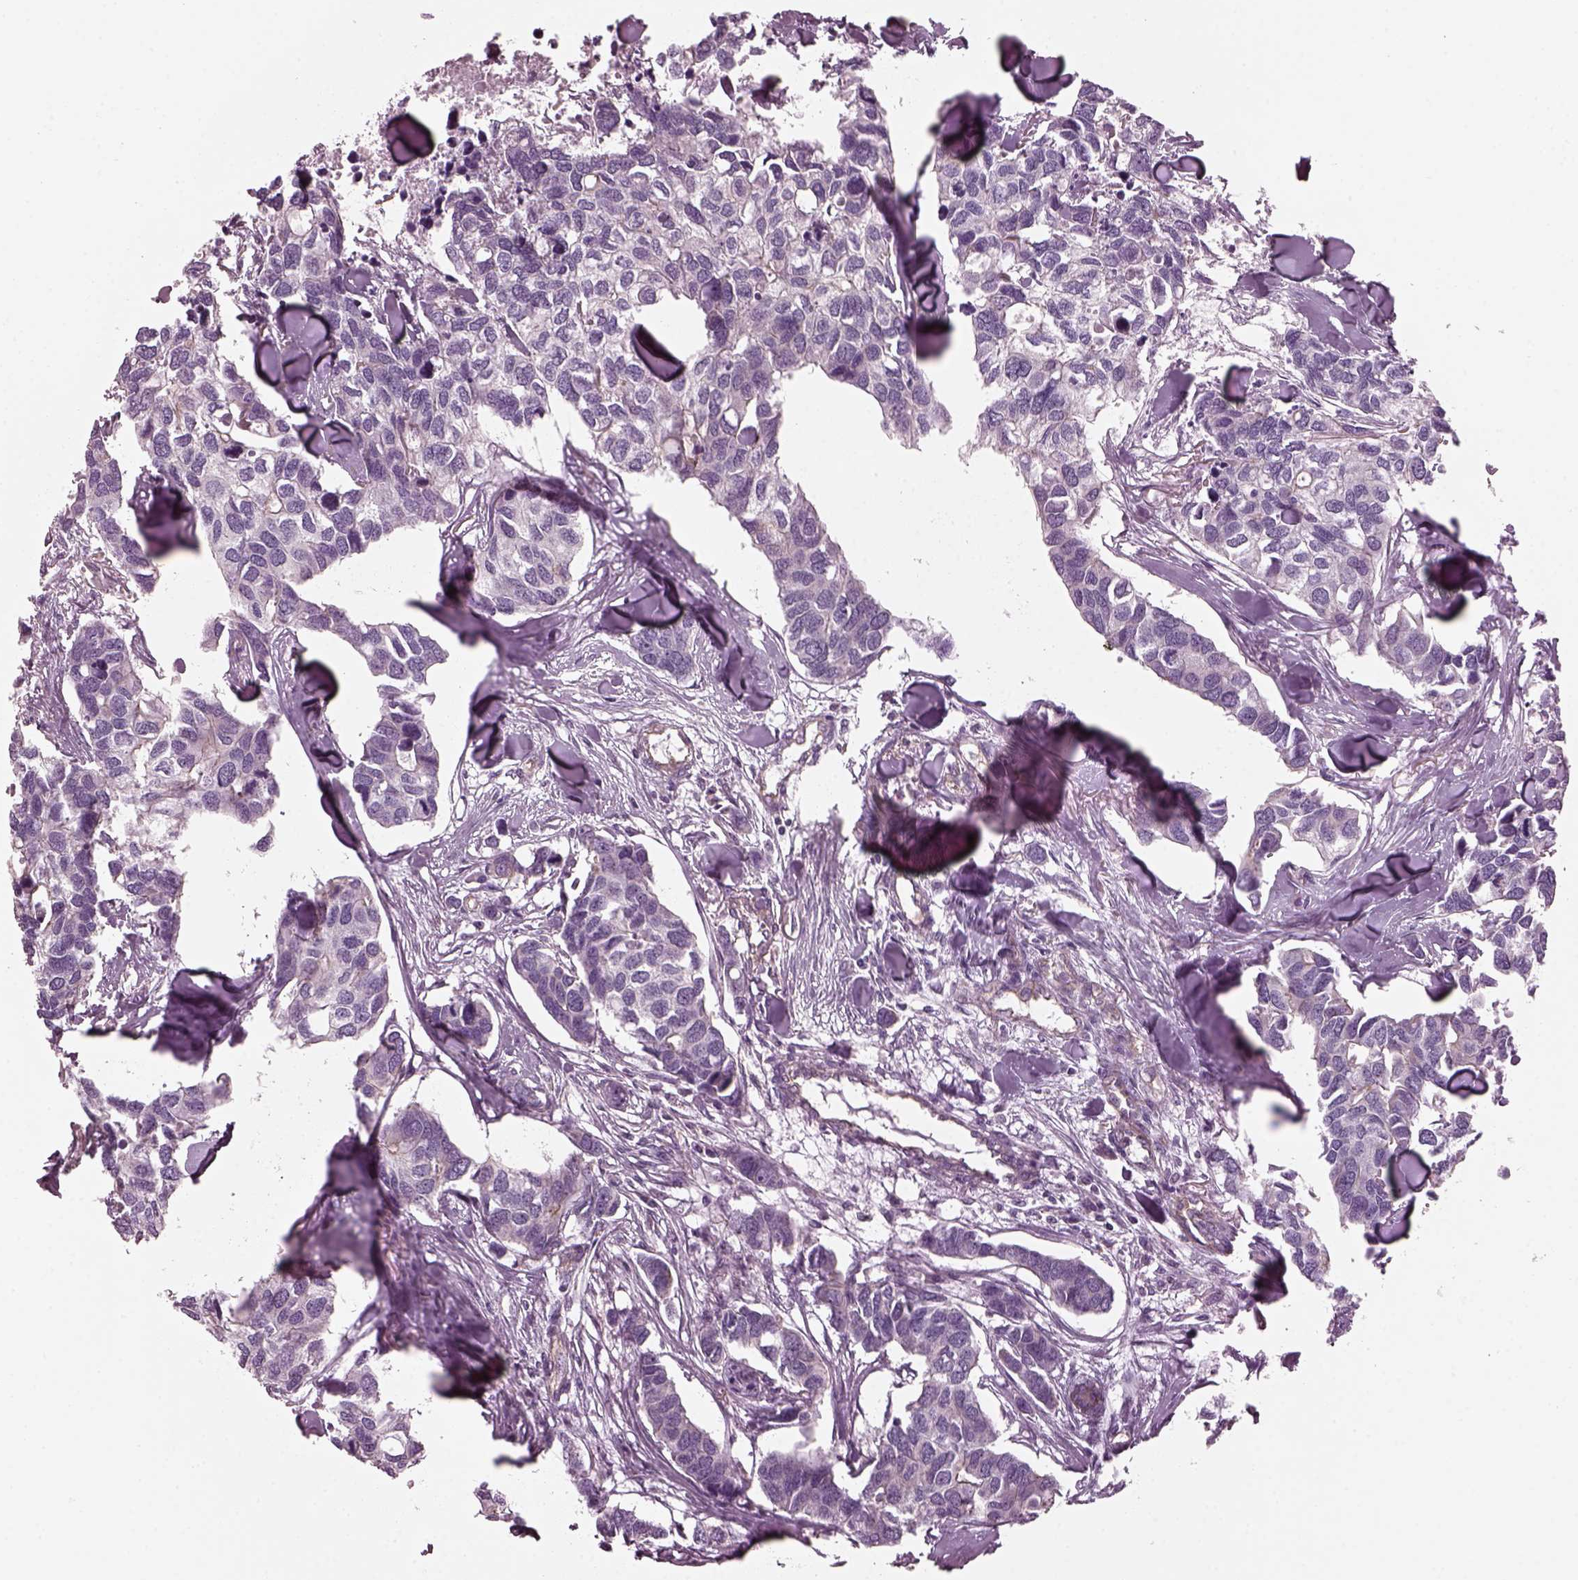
{"staining": {"intensity": "negative", "quantity": "none", "location": "none"}, "tissue": "breast cancer", "cell_type": "Tumor cells", "image_type": "cancer", "snomed": [{"axis": "morphology", "description": "Duct carcinoma"}, {"axis": "topography", "description": "Breast"}], "caption": "Immunohistochemical staining of human breast intraductal carcinoma displays no significant expression in tumor cells.", "gene": "ODAD1", "patient": {"sex": "female", "age": 83}}